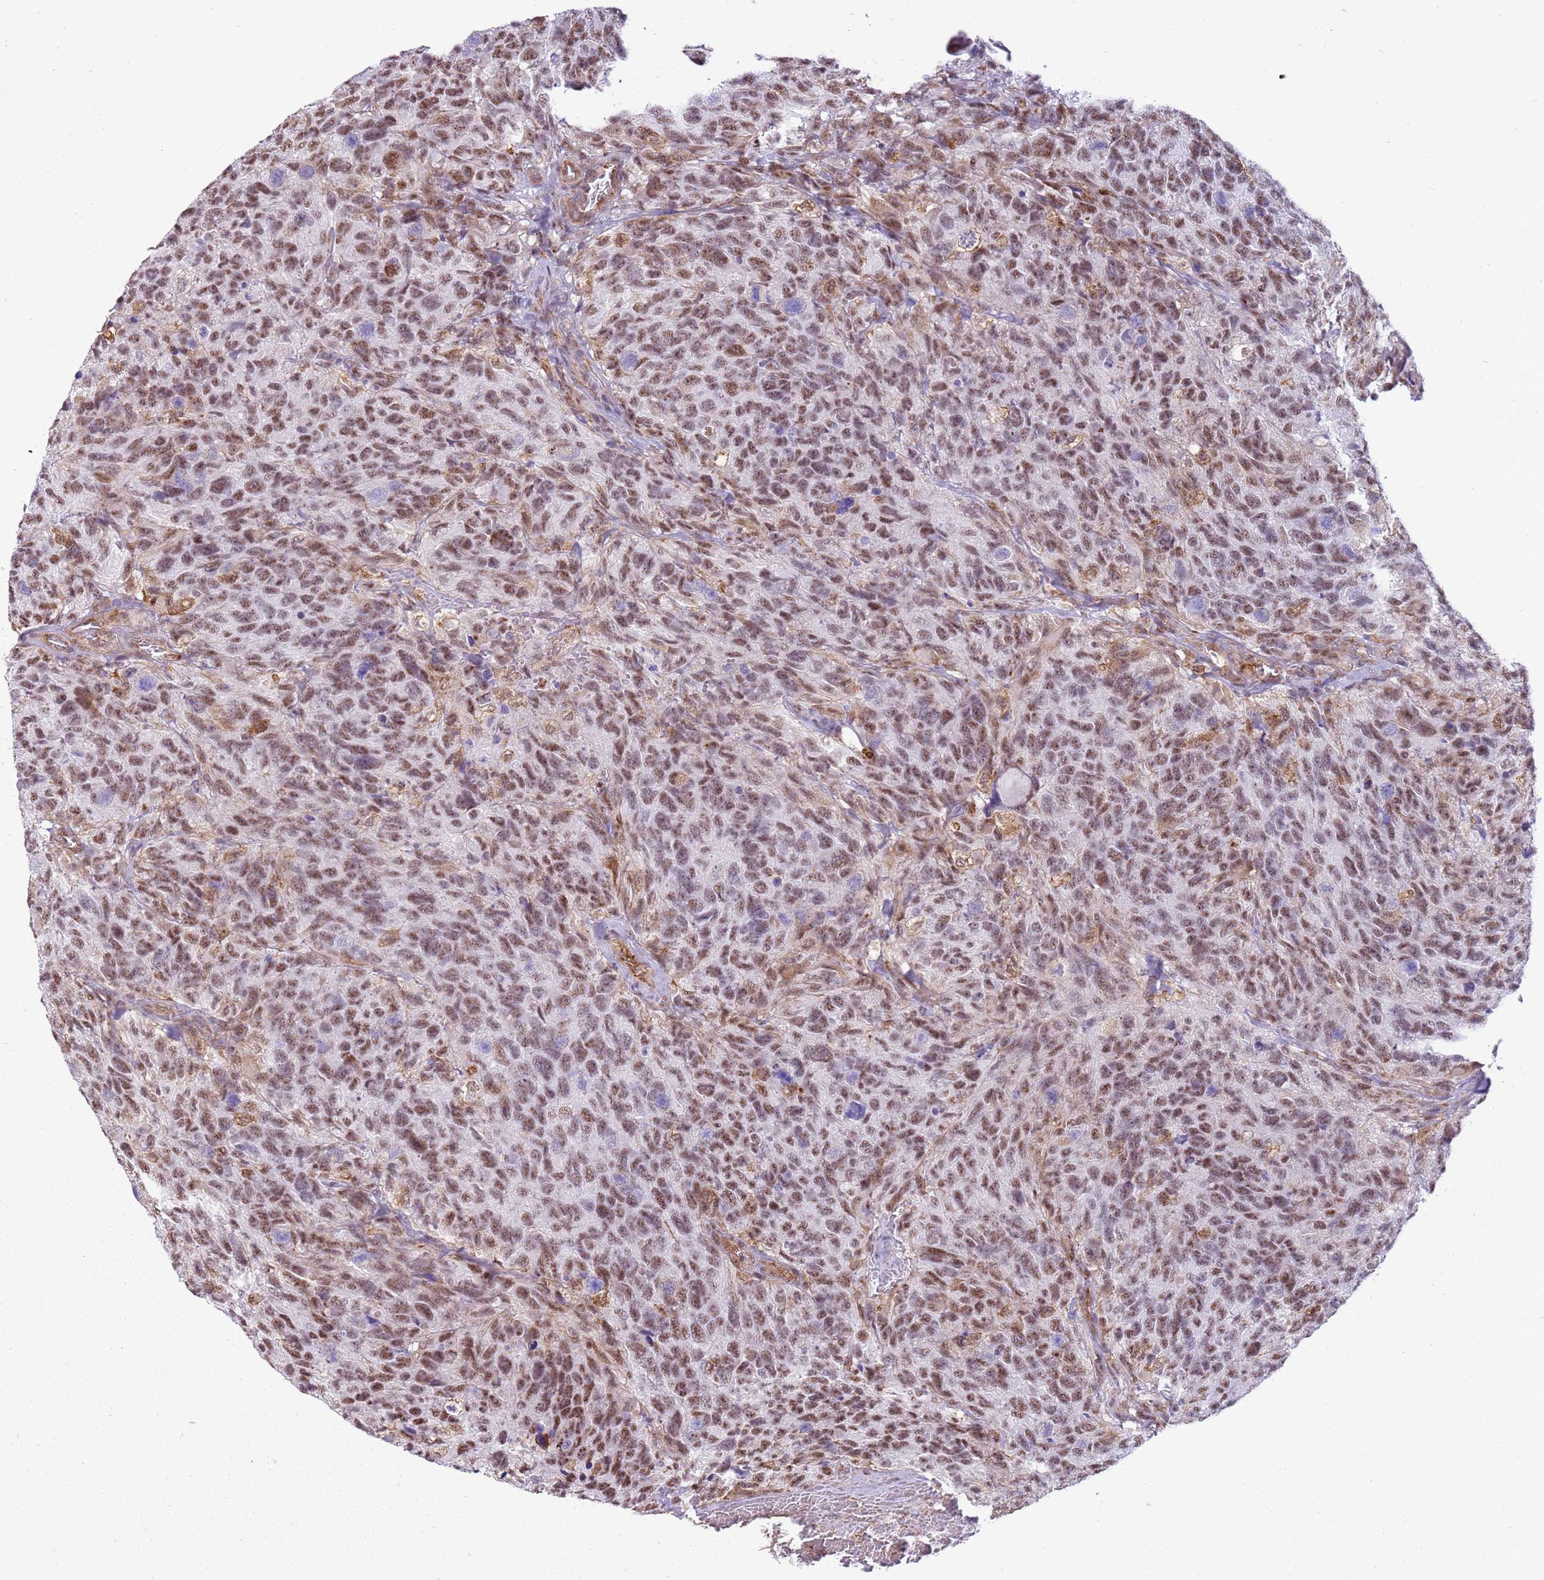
{"staining": {"intensity": "moderate", "quantity": ">75%", "location": "nuclear"}, "tissue": "glioma", "cell_type": "Tumor cells", "image_type": "cancer", "snomed": [{"axis": "morphology", "description": "Glioma, malignant, High grade"}, {"axis": "topography", "description": "Brain"}], "caption": "Malignant high-grade glioma stained with IHC exhibits moderate nuclear staining in approximately >75% of tumor cells.", "gene": "GABRE", "patient": {"sex": "male", "age": 69}}